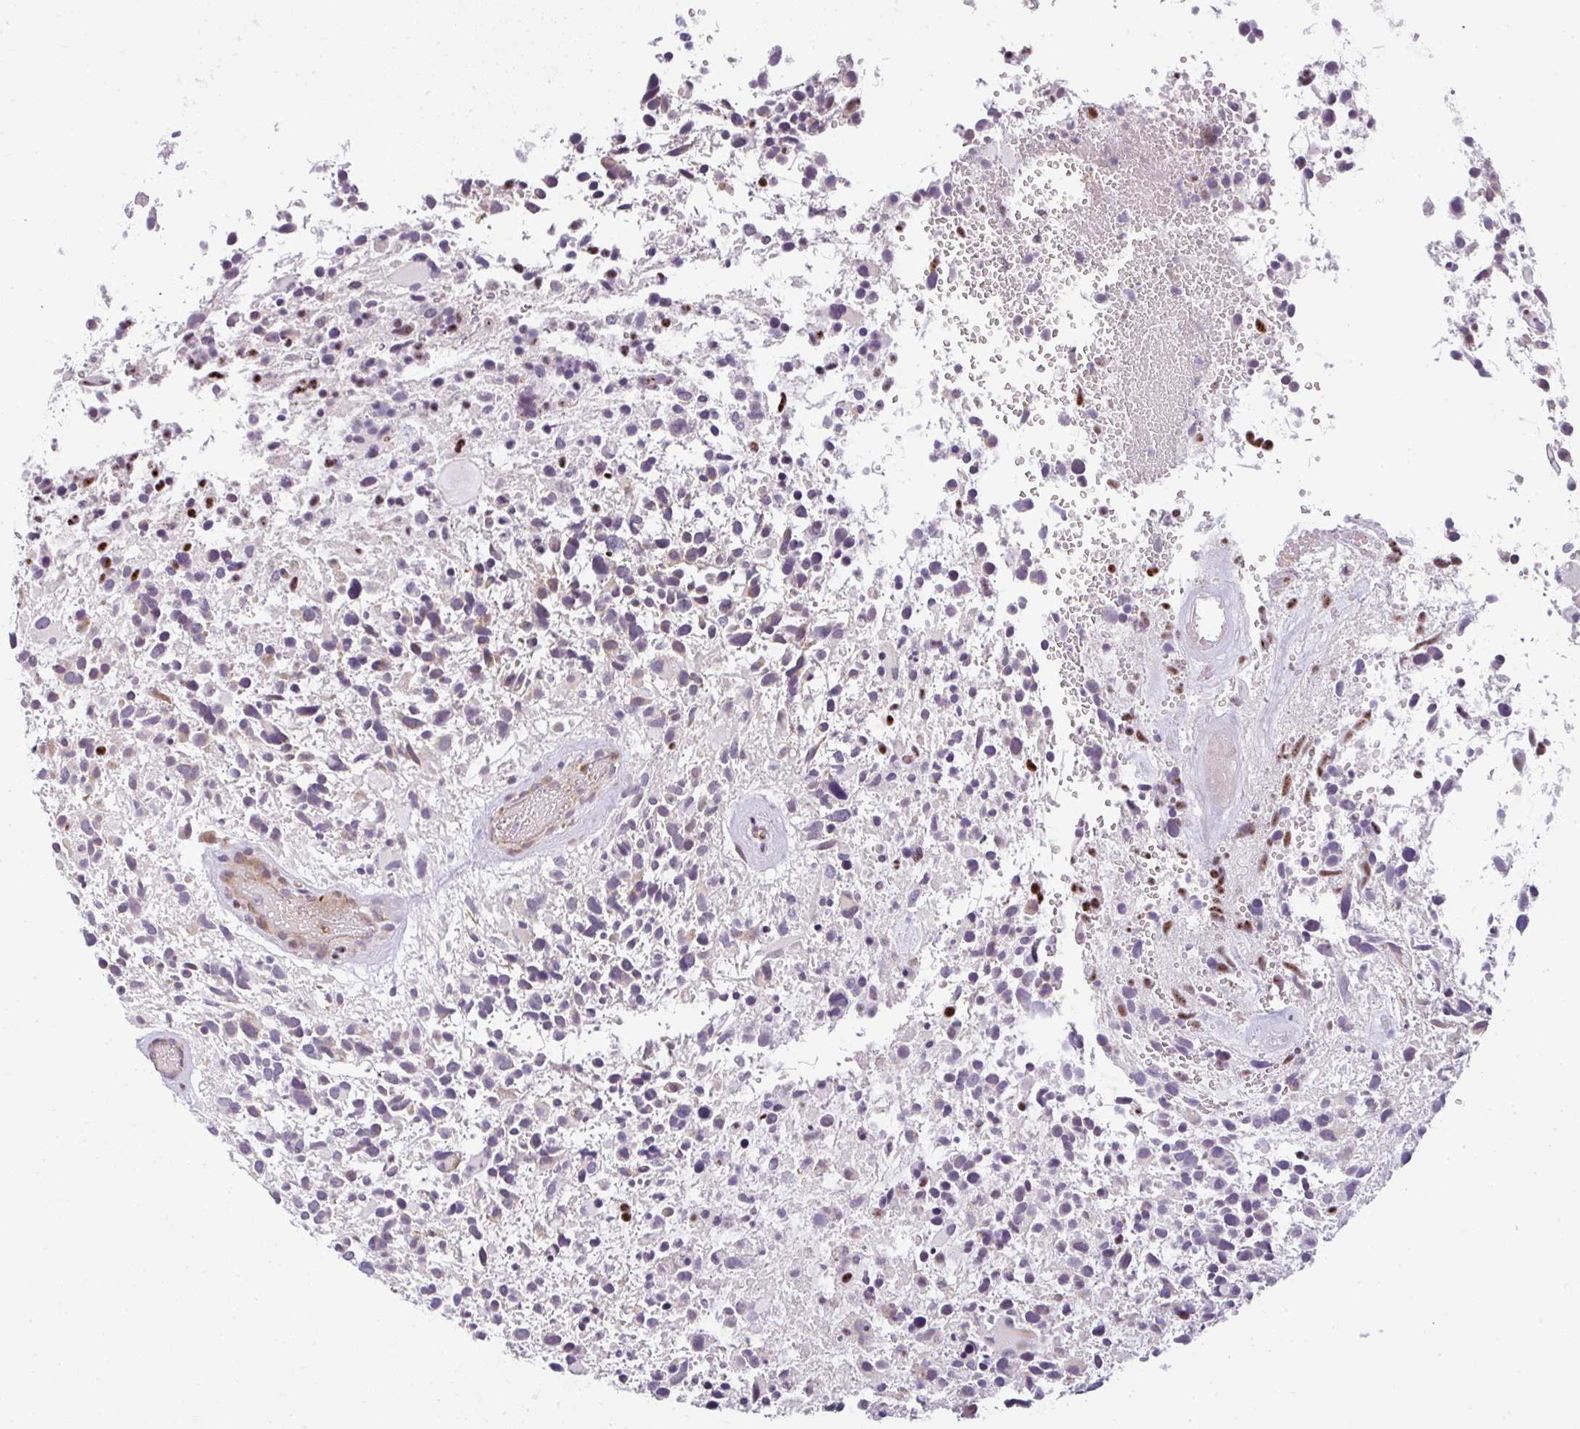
{"staining": {"intensity": "negative", "quantity": "none", "location": "none"}, "tissue": "glioma", "cell_type": "Tumor cells", "image_type": "cancer", "snomed": [{"axis": "morphology", "description": "Glioma, malignant, High grade"}, {"axis": "topography", "description": "Brain"}], "caption": "Tumor cells show no significant protein positivity in high-grade glioma (malignant). (DAB (3,3'-diaminobenzidine) immunohistochemistry with hematoxylin counter stain).", "gene": "ZFYVE26", "patient": {"sex": "female", "age": 11}}